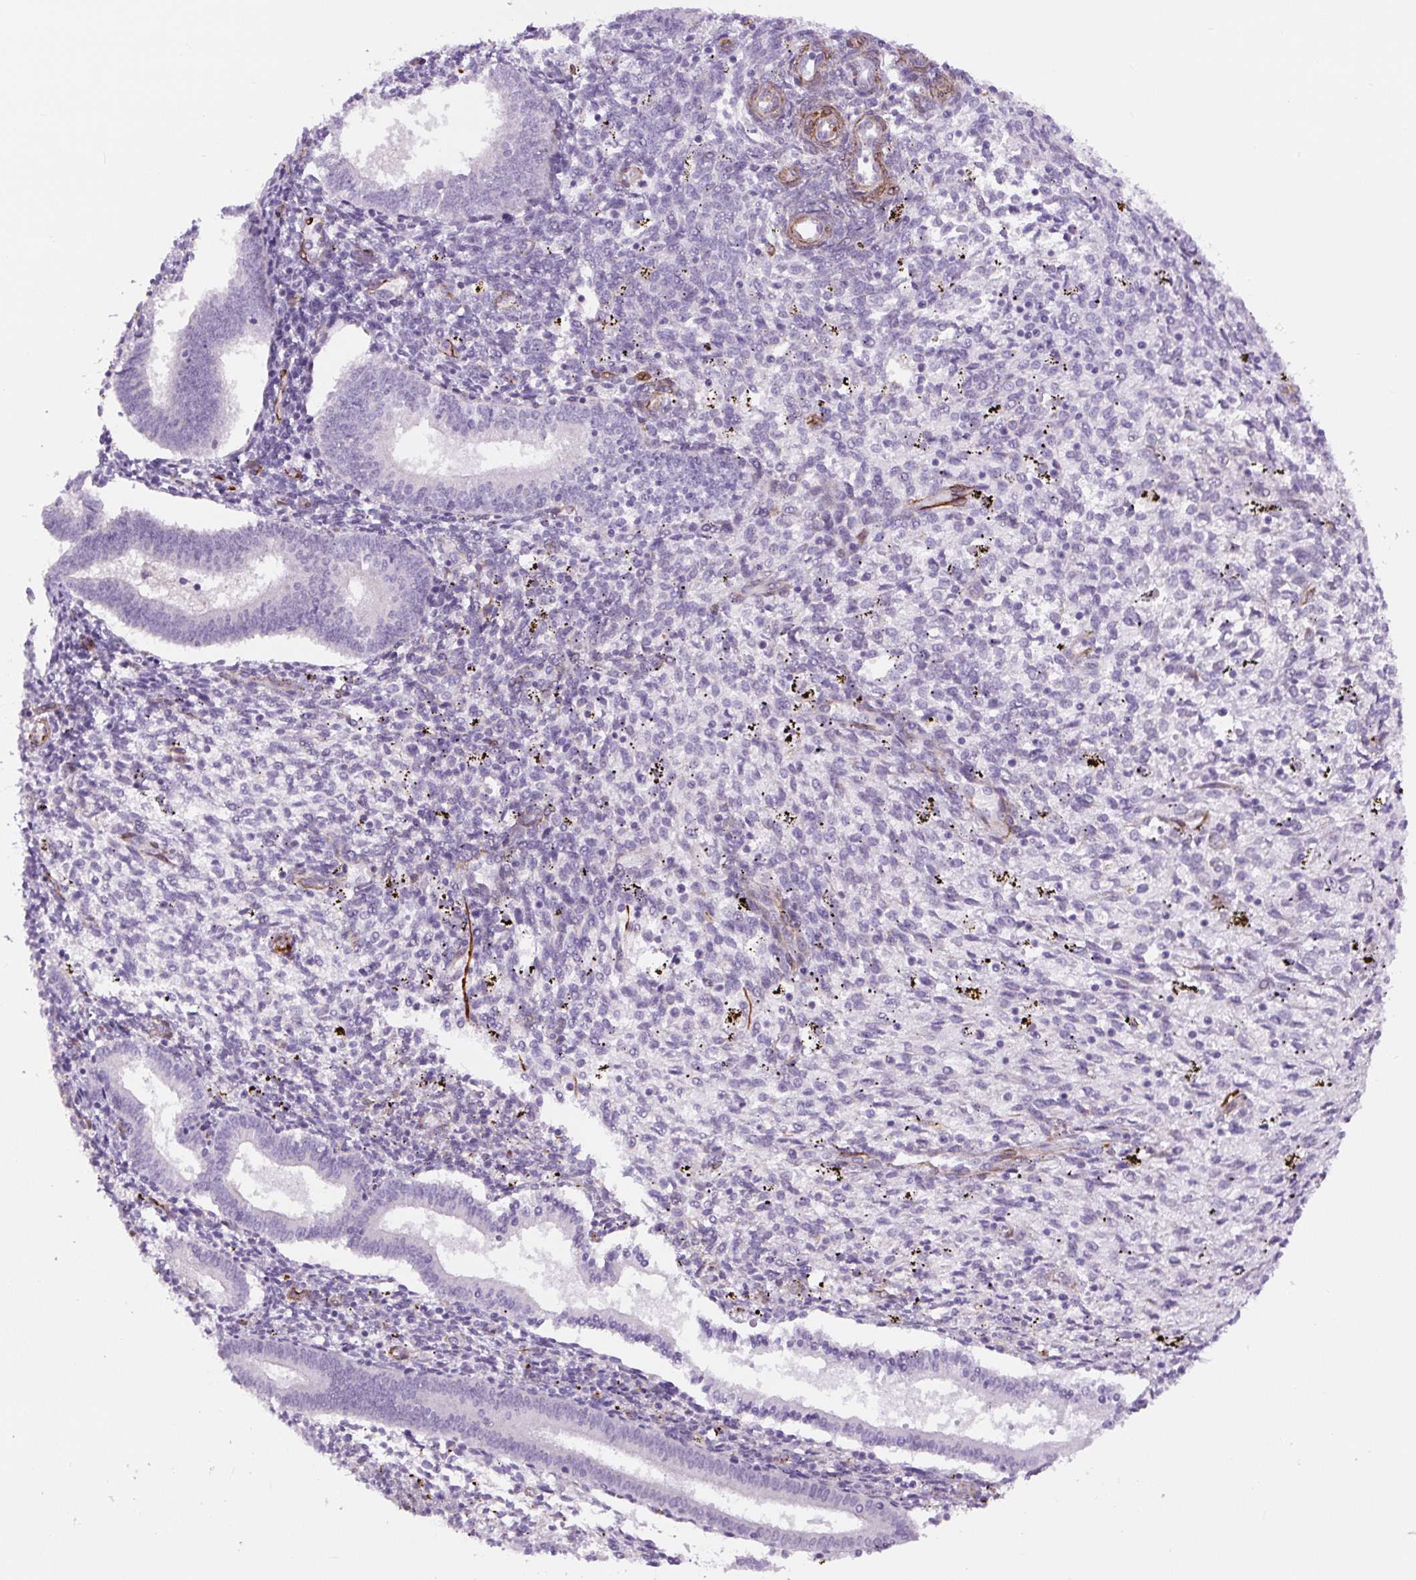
{"staining": {"intensity": "negative", "quantity": "none", "location": "none"}, "tissue": "endometrium", "cell_type": "Cells in endometrial stroma", "image_type": "normal", "snomed": [{"axis": "morphology", "description": "Normal tissue, NOS"}, {"axis": "topography", "description": "Endometrium"}], "caption": "This is an immunohistochemistry photomicrograph of normal endometrium. There is no expression in cells in endometrial stroma.", "gene": "NES", "patient": {"sex": "female", "age": 41}}